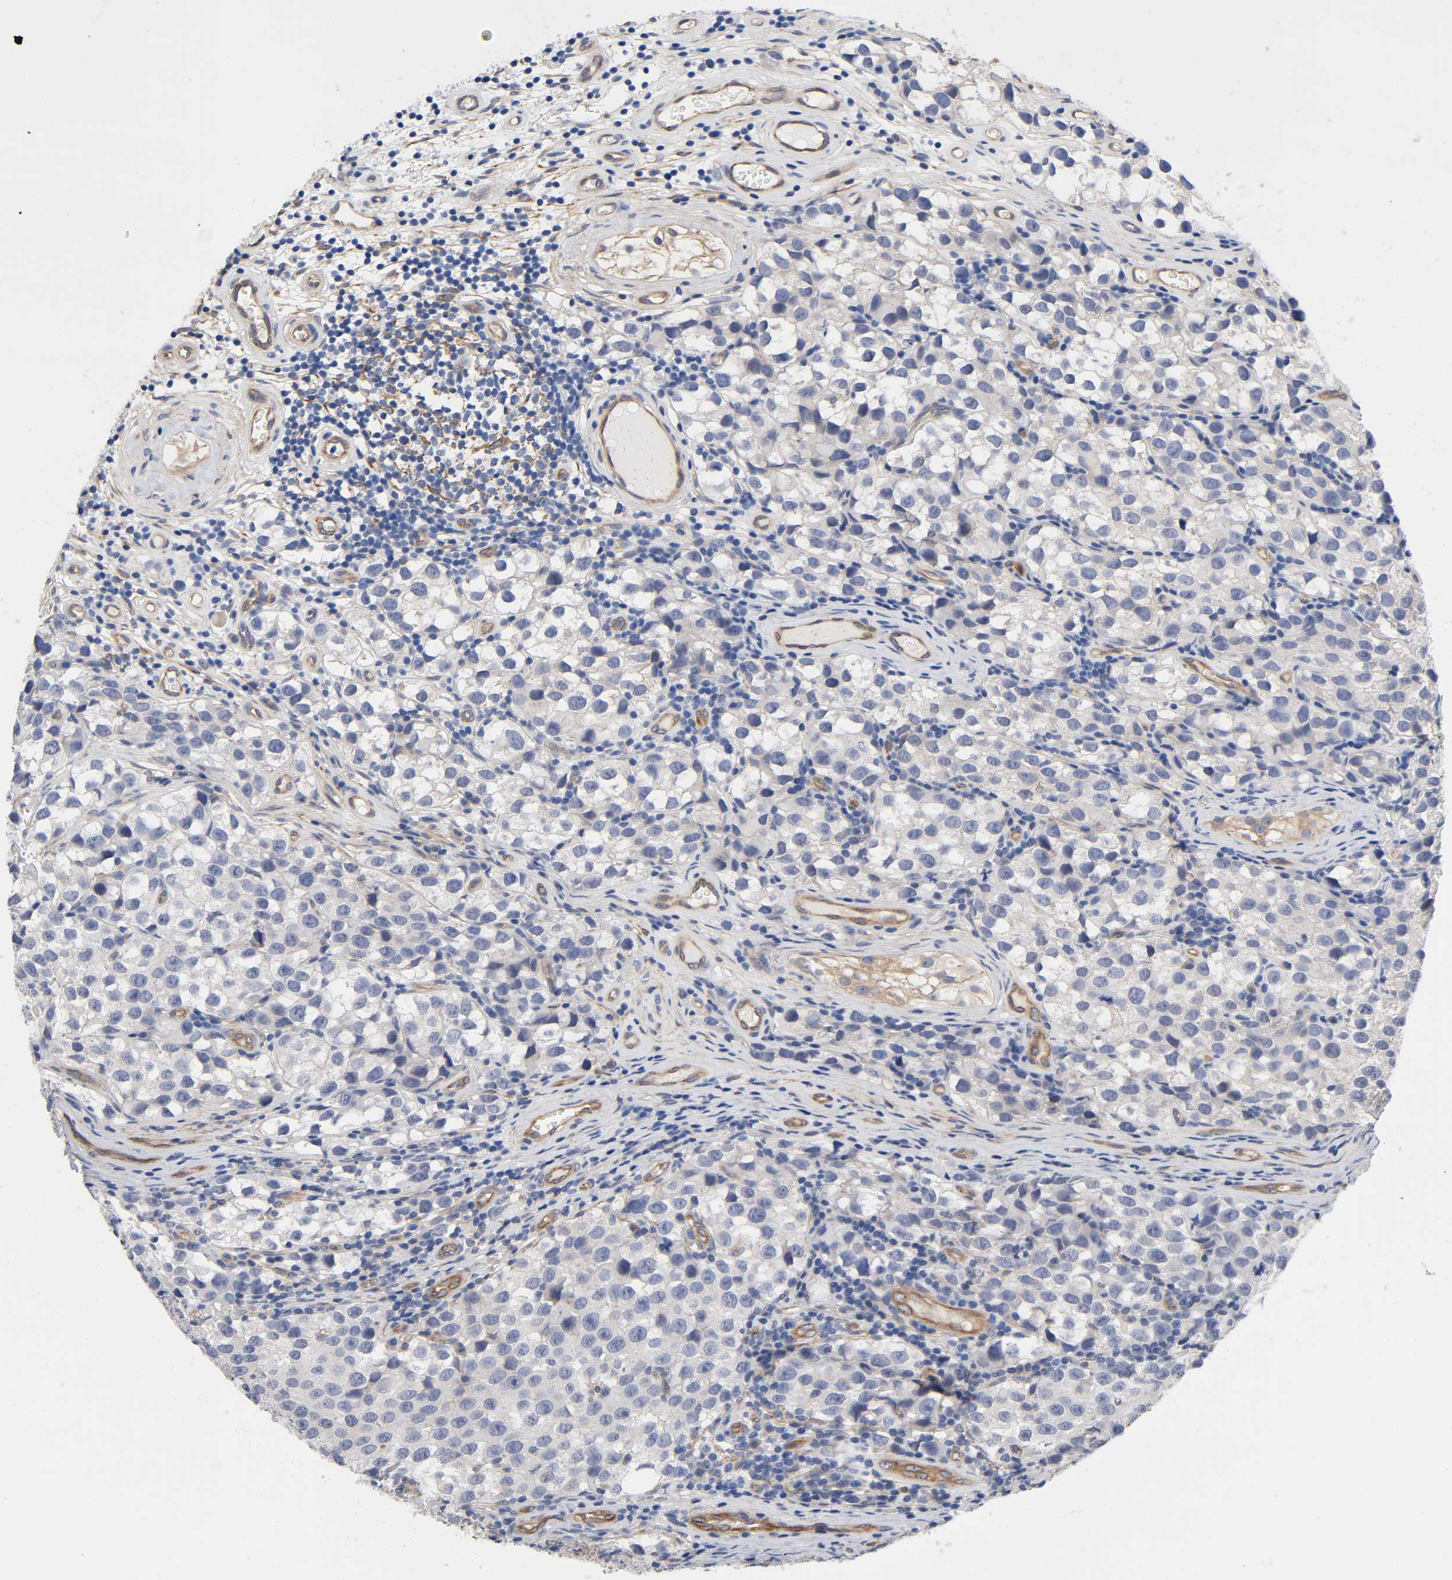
{"staining": {"intensity": "negative", "quantity": "none", "location": "none"}, "tissue": "testis cancer", "cell_type": "Tumor cells", "image_type": "cancer", "snomed": [{"axis": "morphology", "description": "Seminoma, NOS"}, {"axis": "topography", "description": "Testis"}], "caption": "An image of testis cancer stained for a protein exhibits no brown staining in tumor cells.", "gene": "RAB13", "patient": {"sex": "male", "age": 39}}